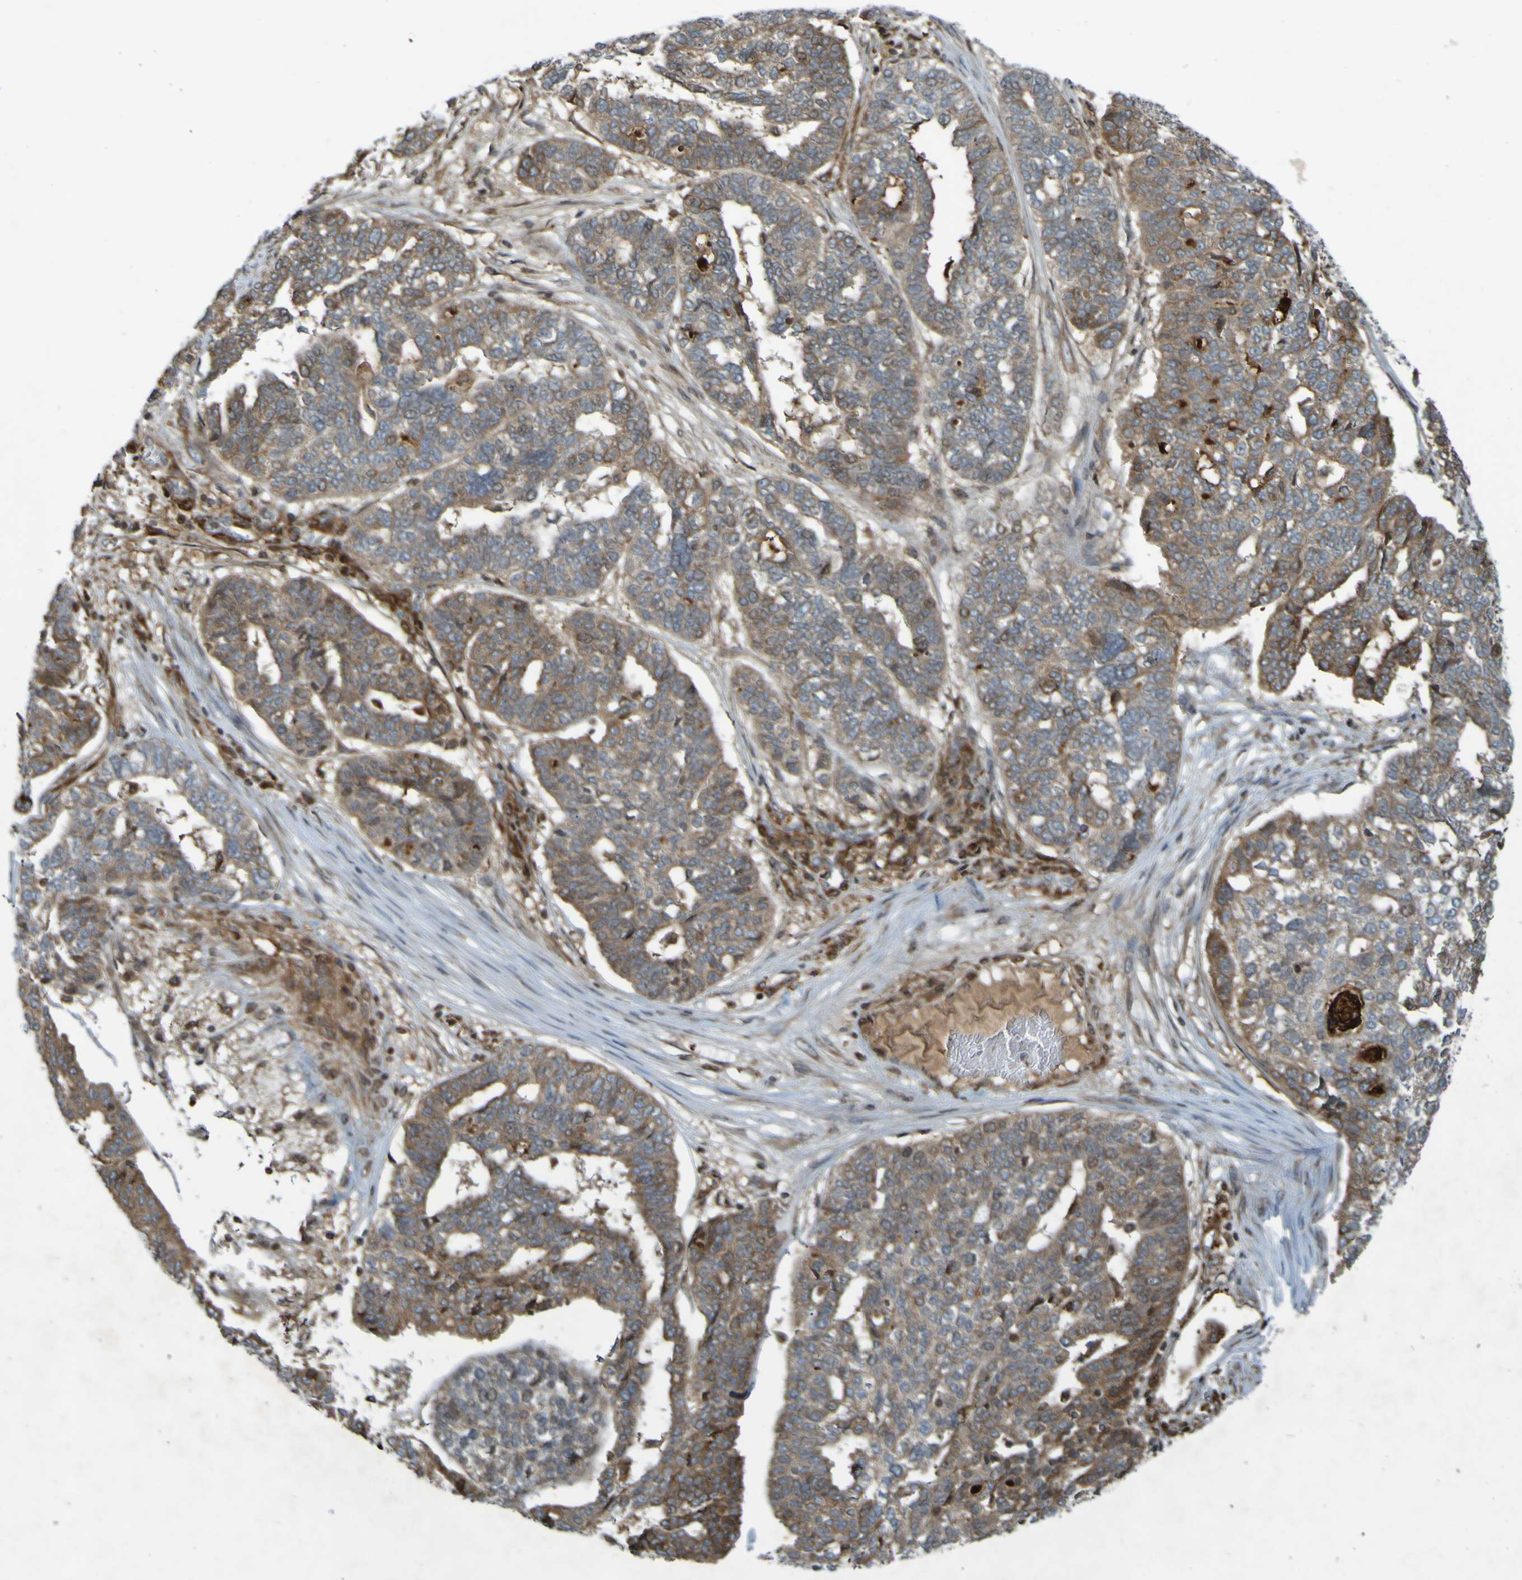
{"staining": {"intensity": "moderate", "quantity": "<25%", "location": "cytoplasmic/membranous"}, "tissue": "ovarian cancer", "cell_type": "Tumor cells", "image_type": "cancer", "snomed": [{"axis": "morphology", "description": "Cystadenocarcinoma, serous, NOS"}, {"axis": "topography", "description": "Ovary"}], "caption": "IHC (DAB) staining of ovarian cancer exhibits moderate cytoplasmic/membranous protein expression in approximately <25% of tumor cells.", "gene": "GUCY1A1", "patient": {"sex": "female", "age": 59}}